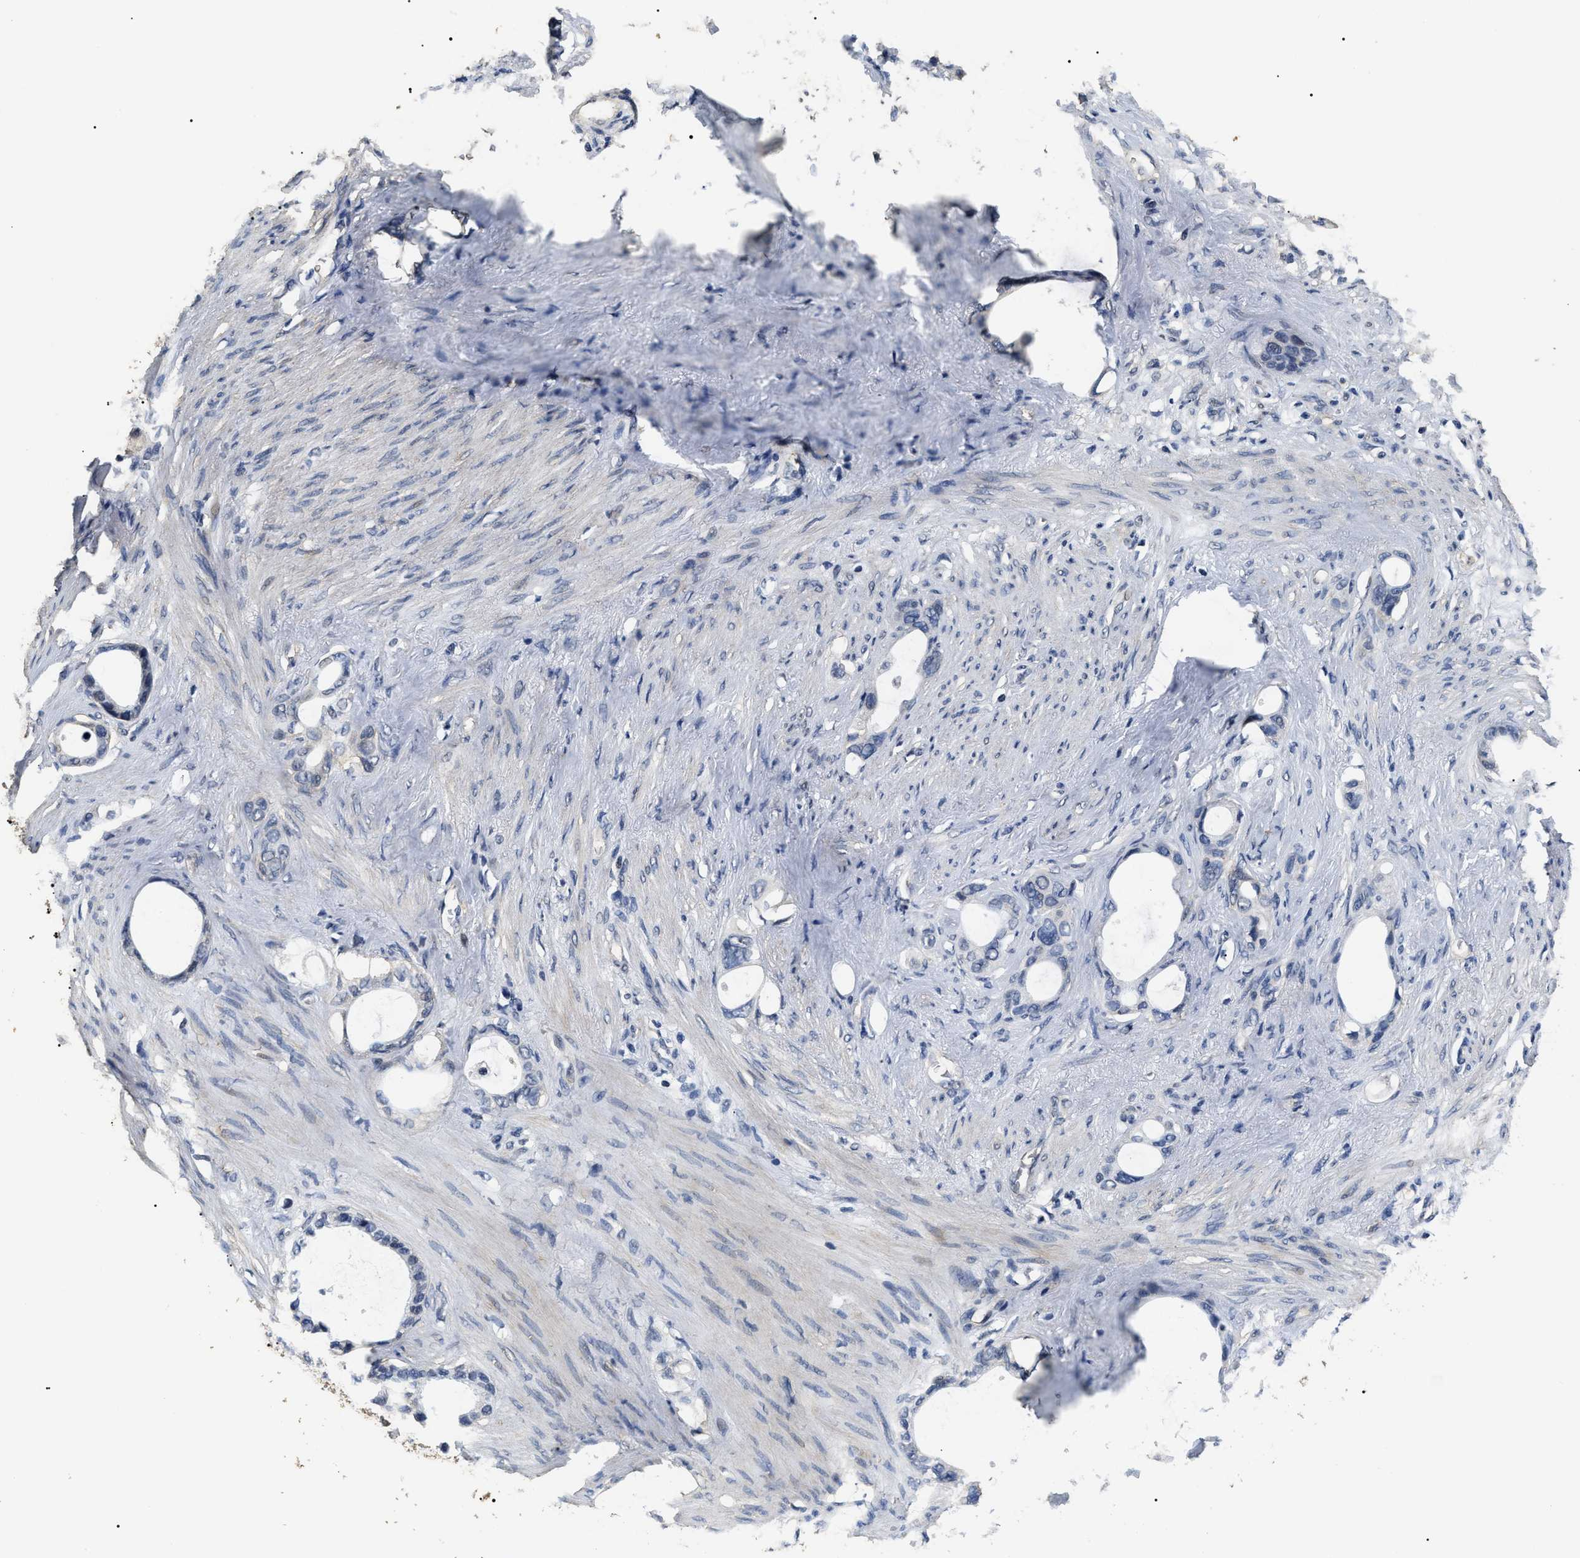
{"staining": {"intensity": "negative", "quantity": "none", "location": "none"}, "tissue": "stomach cancer", "cell_type": "Tumor cells", "image_type": "cancer", "snomed": [{"axis": "morphology", "description": "Adenocarcinoma, NOS"}, {"axis": "topography", "description": "Stomach"}], "caption": "This is an immunohistochemistry (IHC) image of human adenocarcinoma (stomach). There is no staining in tumor cells.", "gene": "PSMD8", "patient": {"sex": "female", "age": 75}}